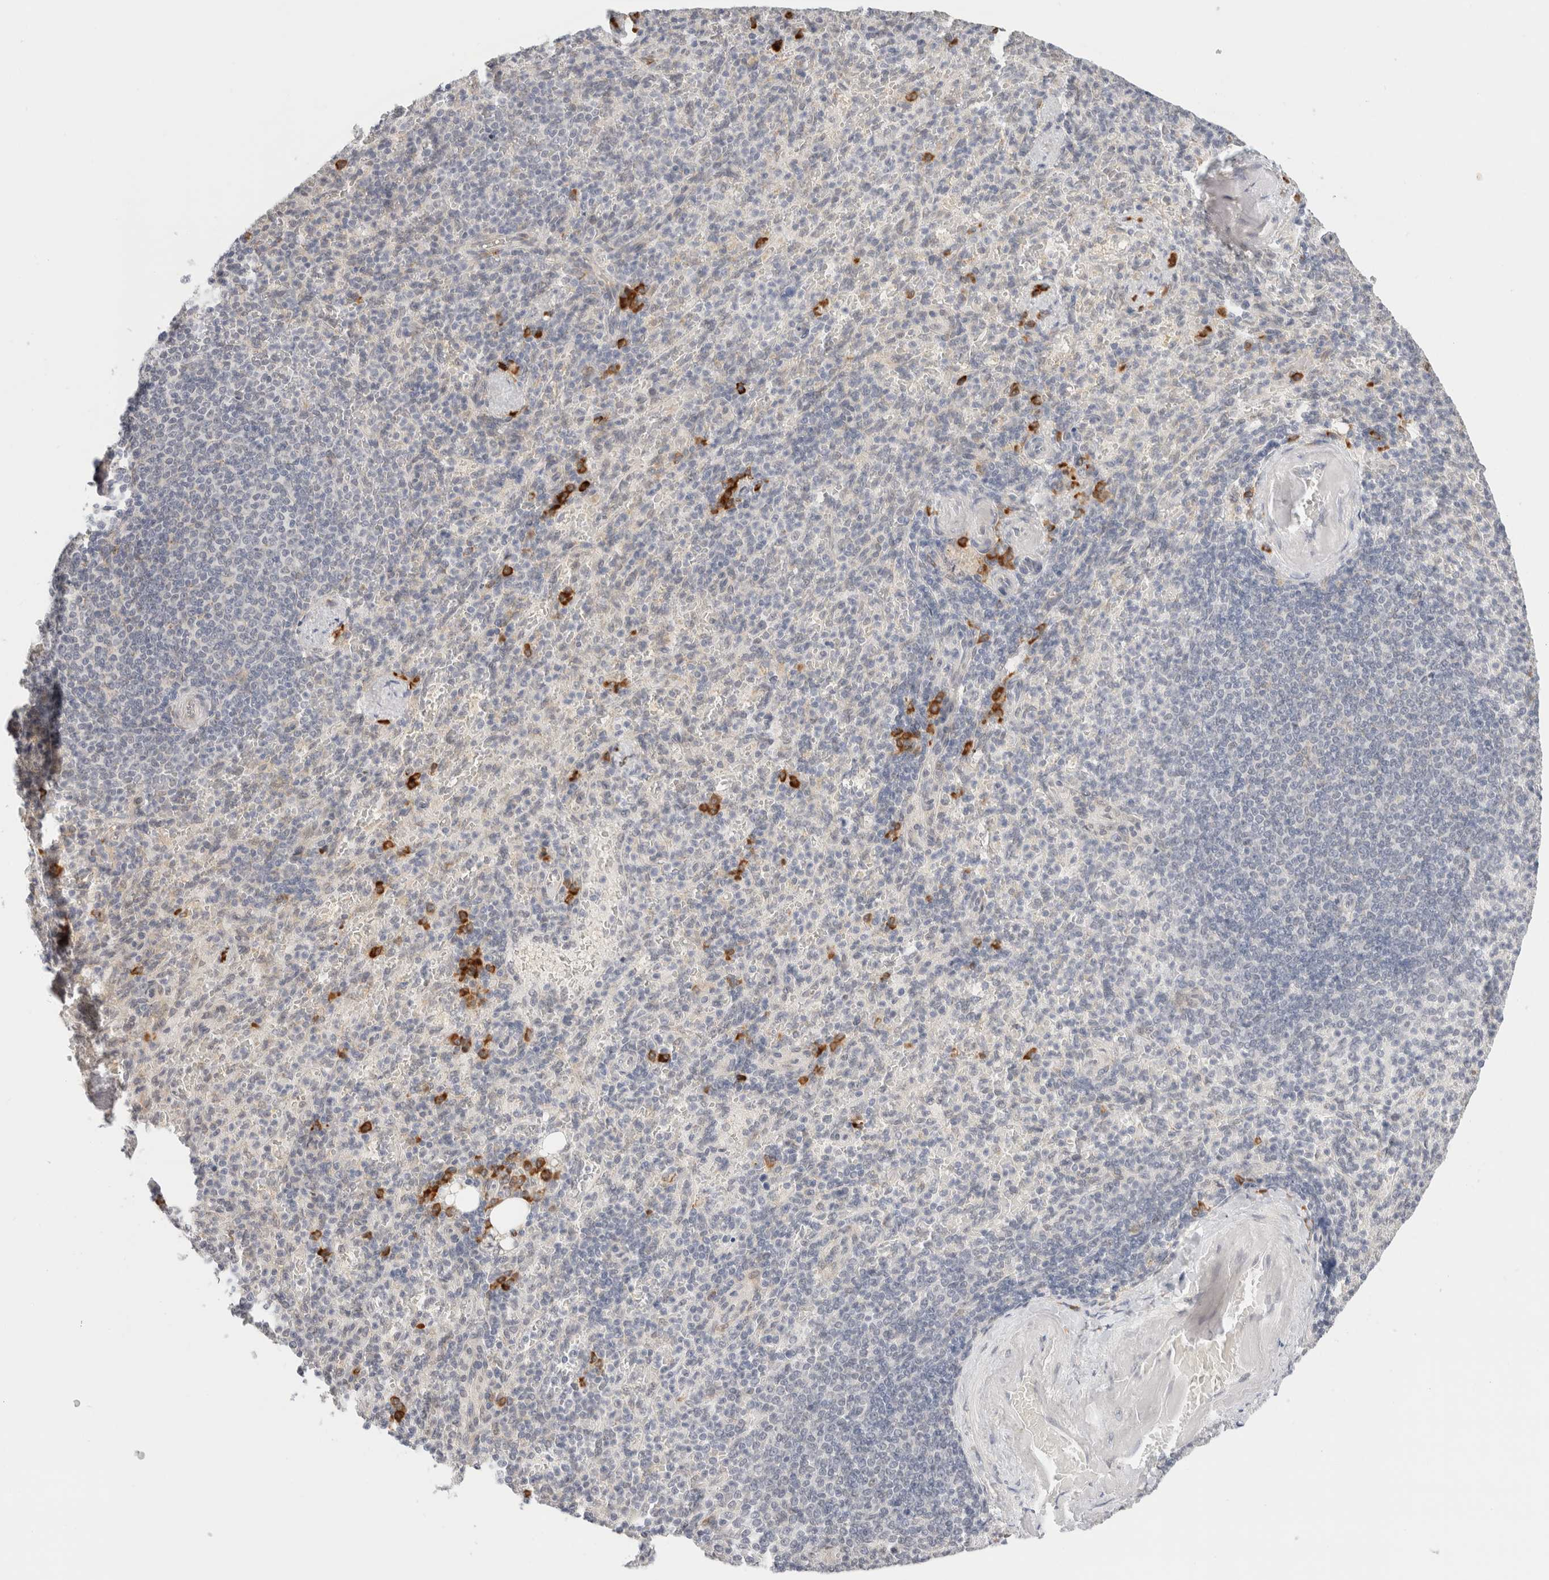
{"staining": {"intensity": "strong", "quantity": "<25%", "location": "cytoplasmic/membranous"}, "tissue": "spleen", "cell_type": "Cells in red pulp", "image_type": "normal", "snomed": [{"axis": "morphology", "description": "Normal tissue, NOS"}, {"axis": "topography", "description": "Spleen"}], "caption": "Normal spleen shows strong cytoplasmic/membranous staining in about <25% of cells in red pulp.", "gene": "HDLBP", "patient": {"sex": "female", "age": 74}}